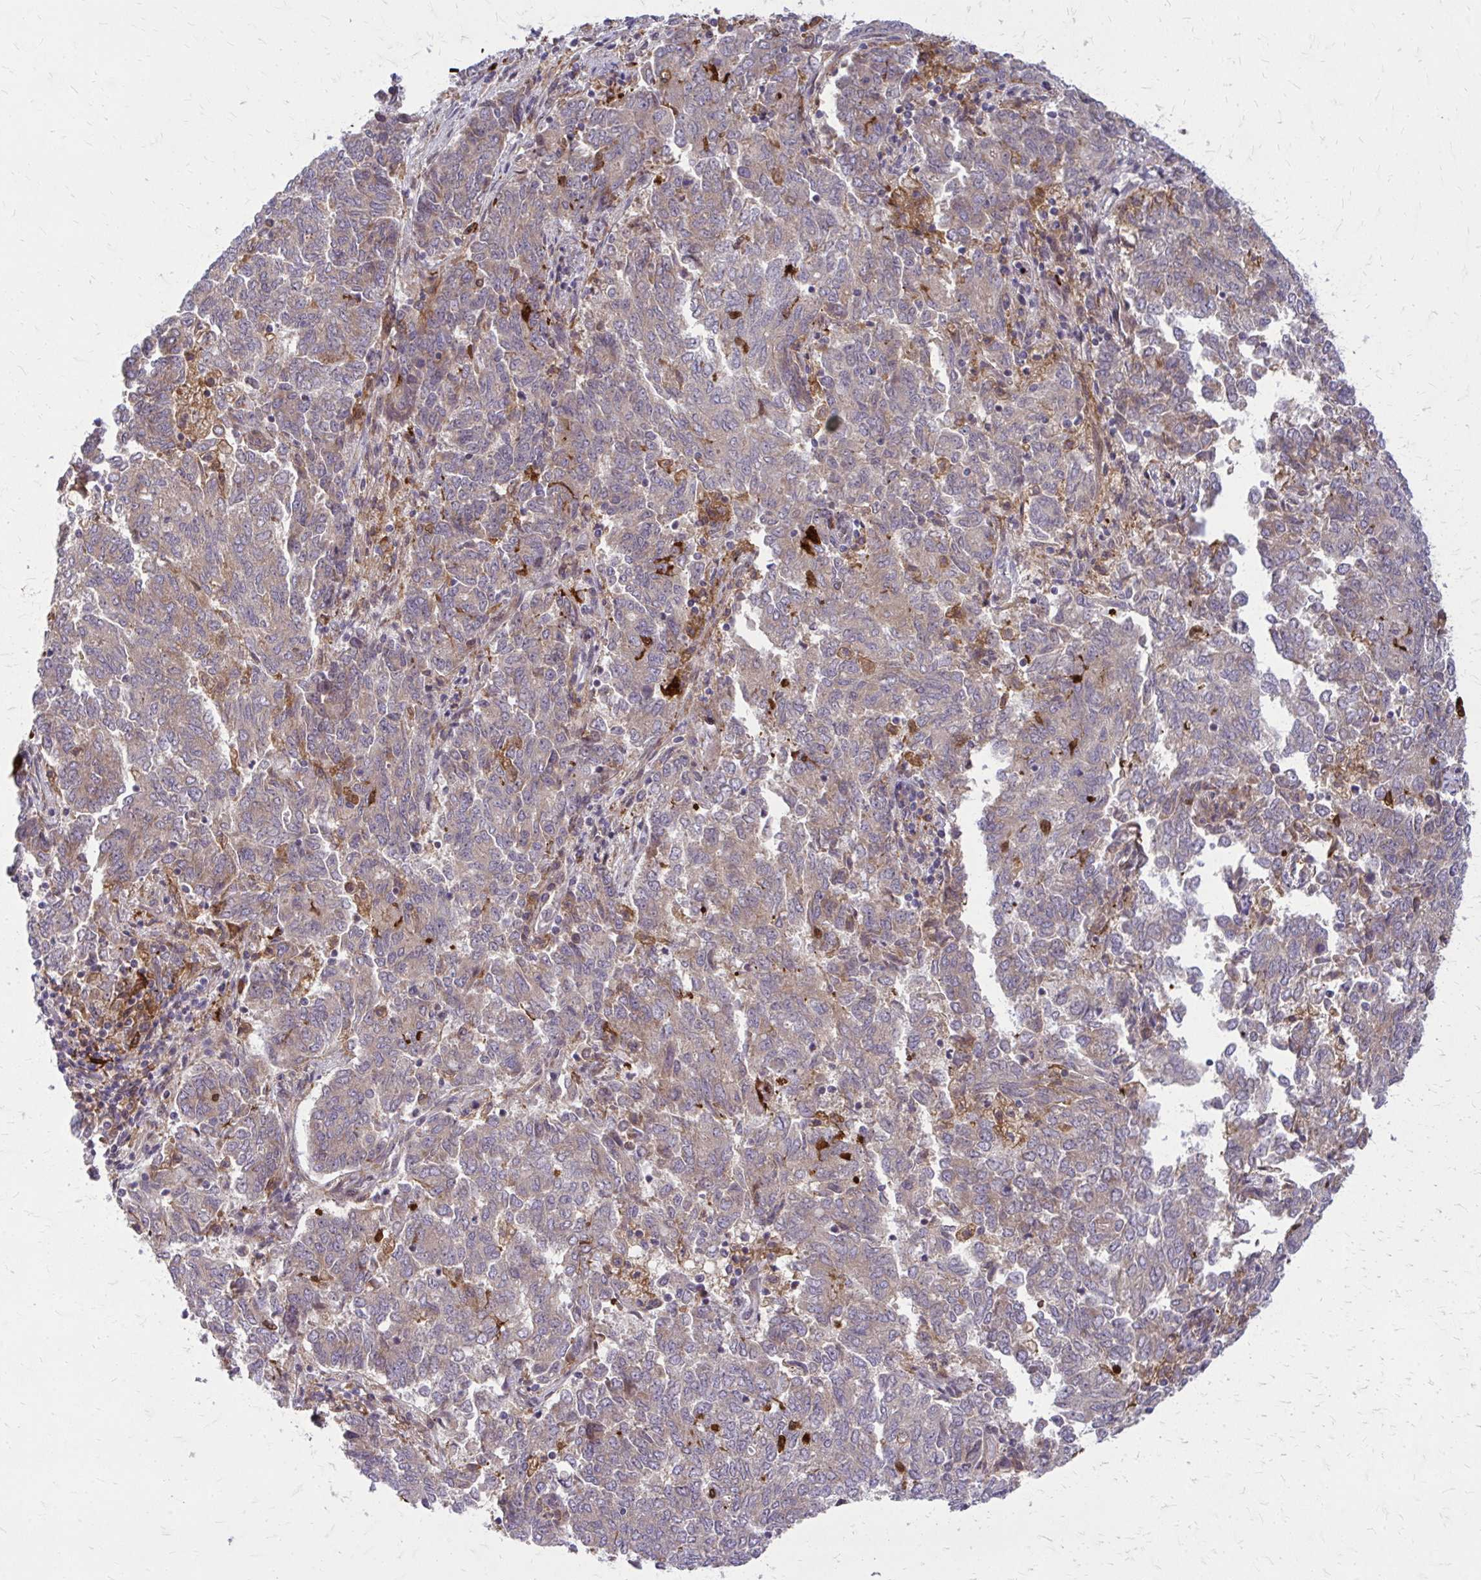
{"staining": {"intensity": "weak", "quantity": ">75%", "location": "cytoplasmic/membranous"}, "tissue": "endometrial cancer", "cell_type": "Tumor cells", "image_type": "cancer", "snomed": [{"axis": "morphology", "description": "Adenocarcinoma, NOS"}, {"axis": "topography", "description": "Endometrium"}], "caption": "A photomicrograph showing weak cytoplasmic/membranous staining in approximately >75% of tumor cells in adenocarcinoma (endometrial), as visualized by brown immunohistochemical staining.", "gene": "OXNAD1", "patient": {"sex": "female", "age": 80}}